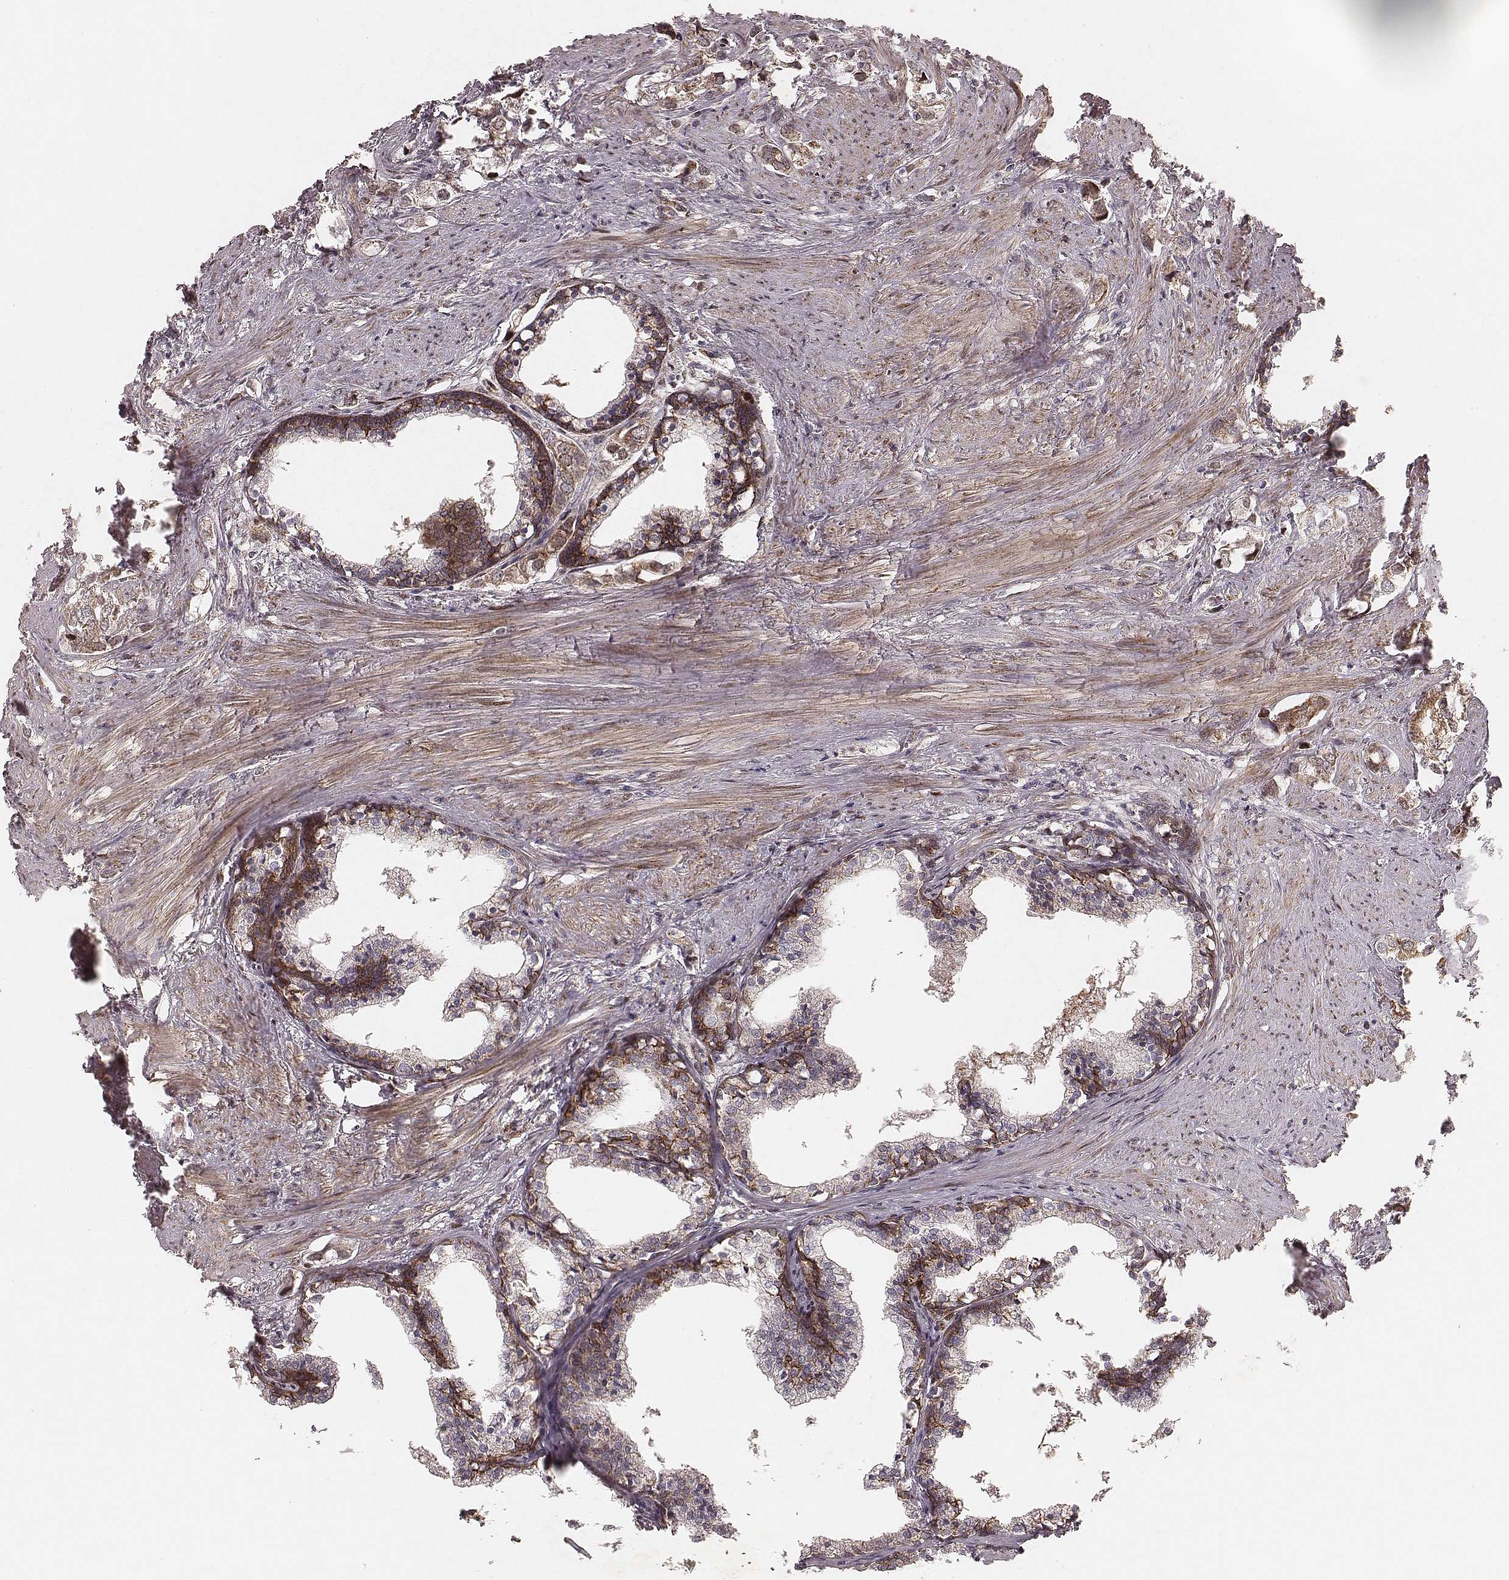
{"staining": {"intensity": "moderate", "quantity": ">75%", "location": "cytoplasmic/membranous"}, "tissue": "prostate cancer", "cell_type": "Tumor cells", "image_type": "cancer", "snomed": [{"axis": "morphology", "description": "Adenocarcinoma, NOS"}, {"axis": "topography", "description": "Prostate and seminal vesicle, NOS"}], "caption": "DAB (3,3'-diaminobenzidine) immunohistochemical staining of human prostate cancer (adenocarcinoma) exhibits moderate cytoplasmic/membranous protein staining in about >75% of tumor cells.", "gene": "NDUFA7", "patient": {"sex": "male", "age": 63}}